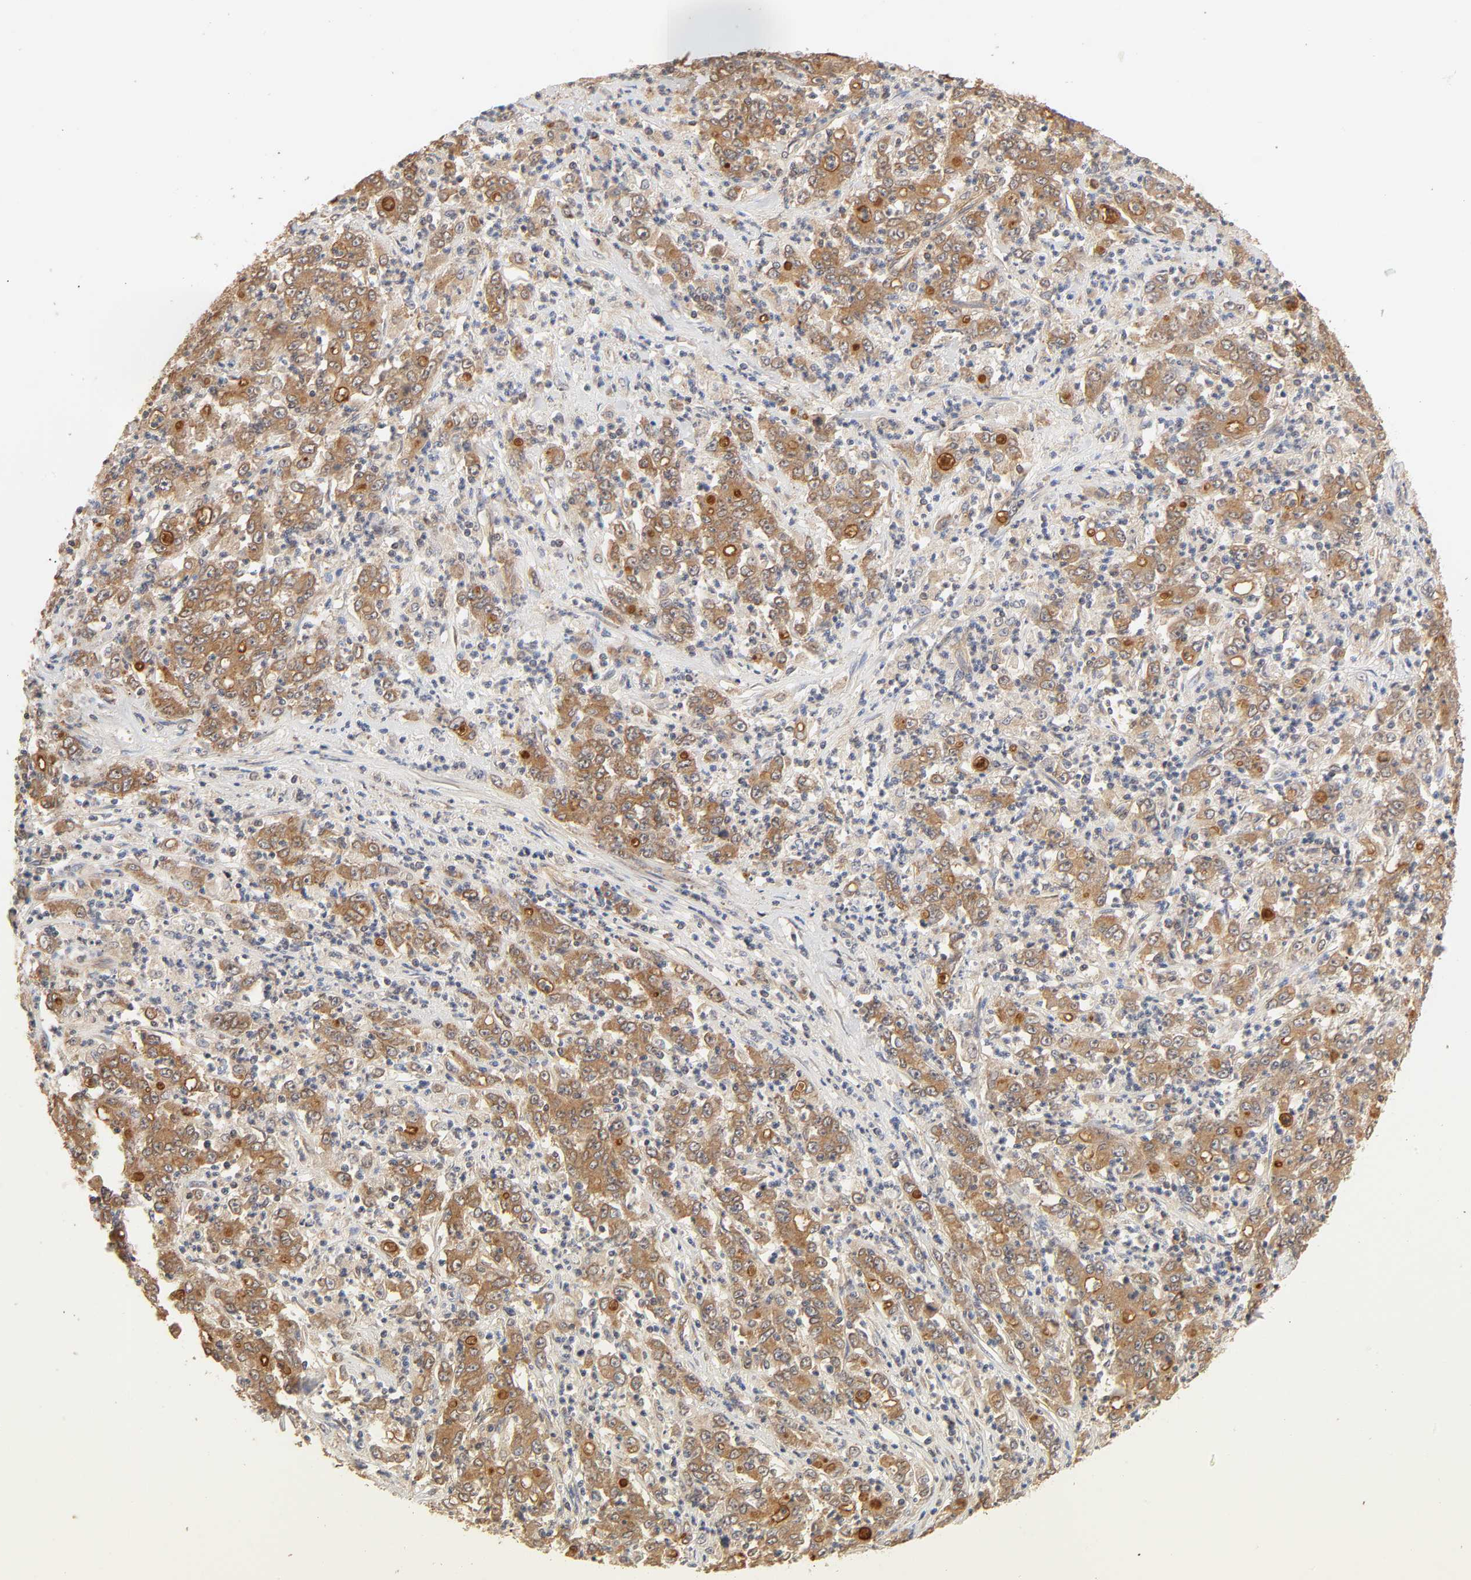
{"staining": {"intensity": "strong", "quantity": ">75%", "location": "cytoplasmic/membranous"}, "tissue": "stomach cancer", "cell_type": "Tumor cells", "image_type": "cancer", "snomed": [{"axis": "morphology", "description": "Adenocarcinoma, NOS"}, {"axis": "topography", "description": "Stomach, lower"}], "caption": "Protein expression analysis of adenocarcinoma (stomach) exhibits strong cytoplasmic/membranous staining in approximately >75% of tumor cells.", "gene": "EPS8", "patient": {"sex": "female", "age": 71}}